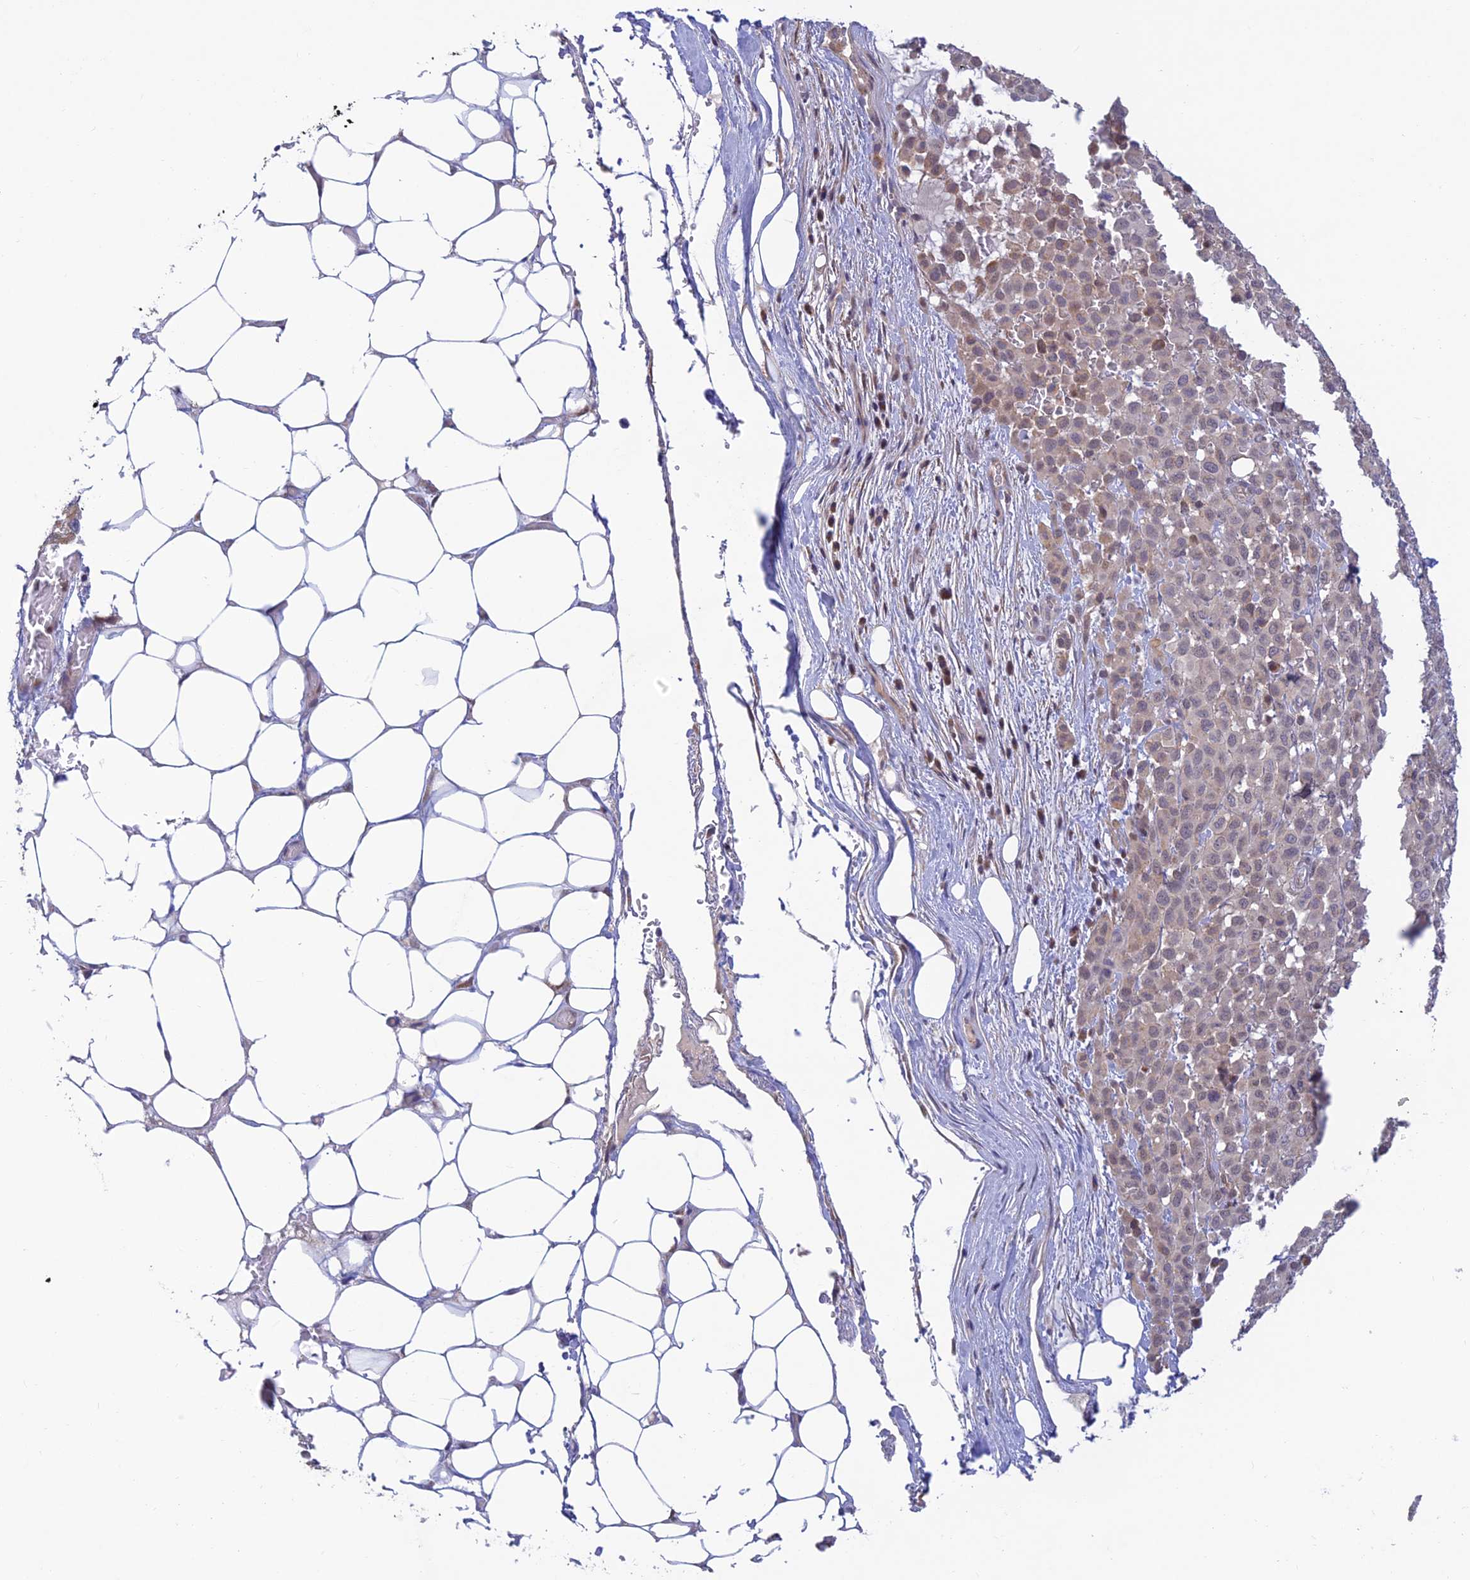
{"staining": {"intensity": "weak", "quantity": "<25%", "location": "cytoplasmic/membranous,nuclear"}, "tissue": "melanoma", "cell_type": "Tumor cells", "image_type": "cancer", "snomed": [{"axis": "morphology", "description": "Malignant melanoma, Metastatic site"}, {"axis": "topography", "description": "Skin"}], "caption": "This is an immunohistochemistry histopathology image of melanoma. There is no expression in tumor cells.", "gene": "FASTKD5", "patient": {"sex": "female", "age": 81}}